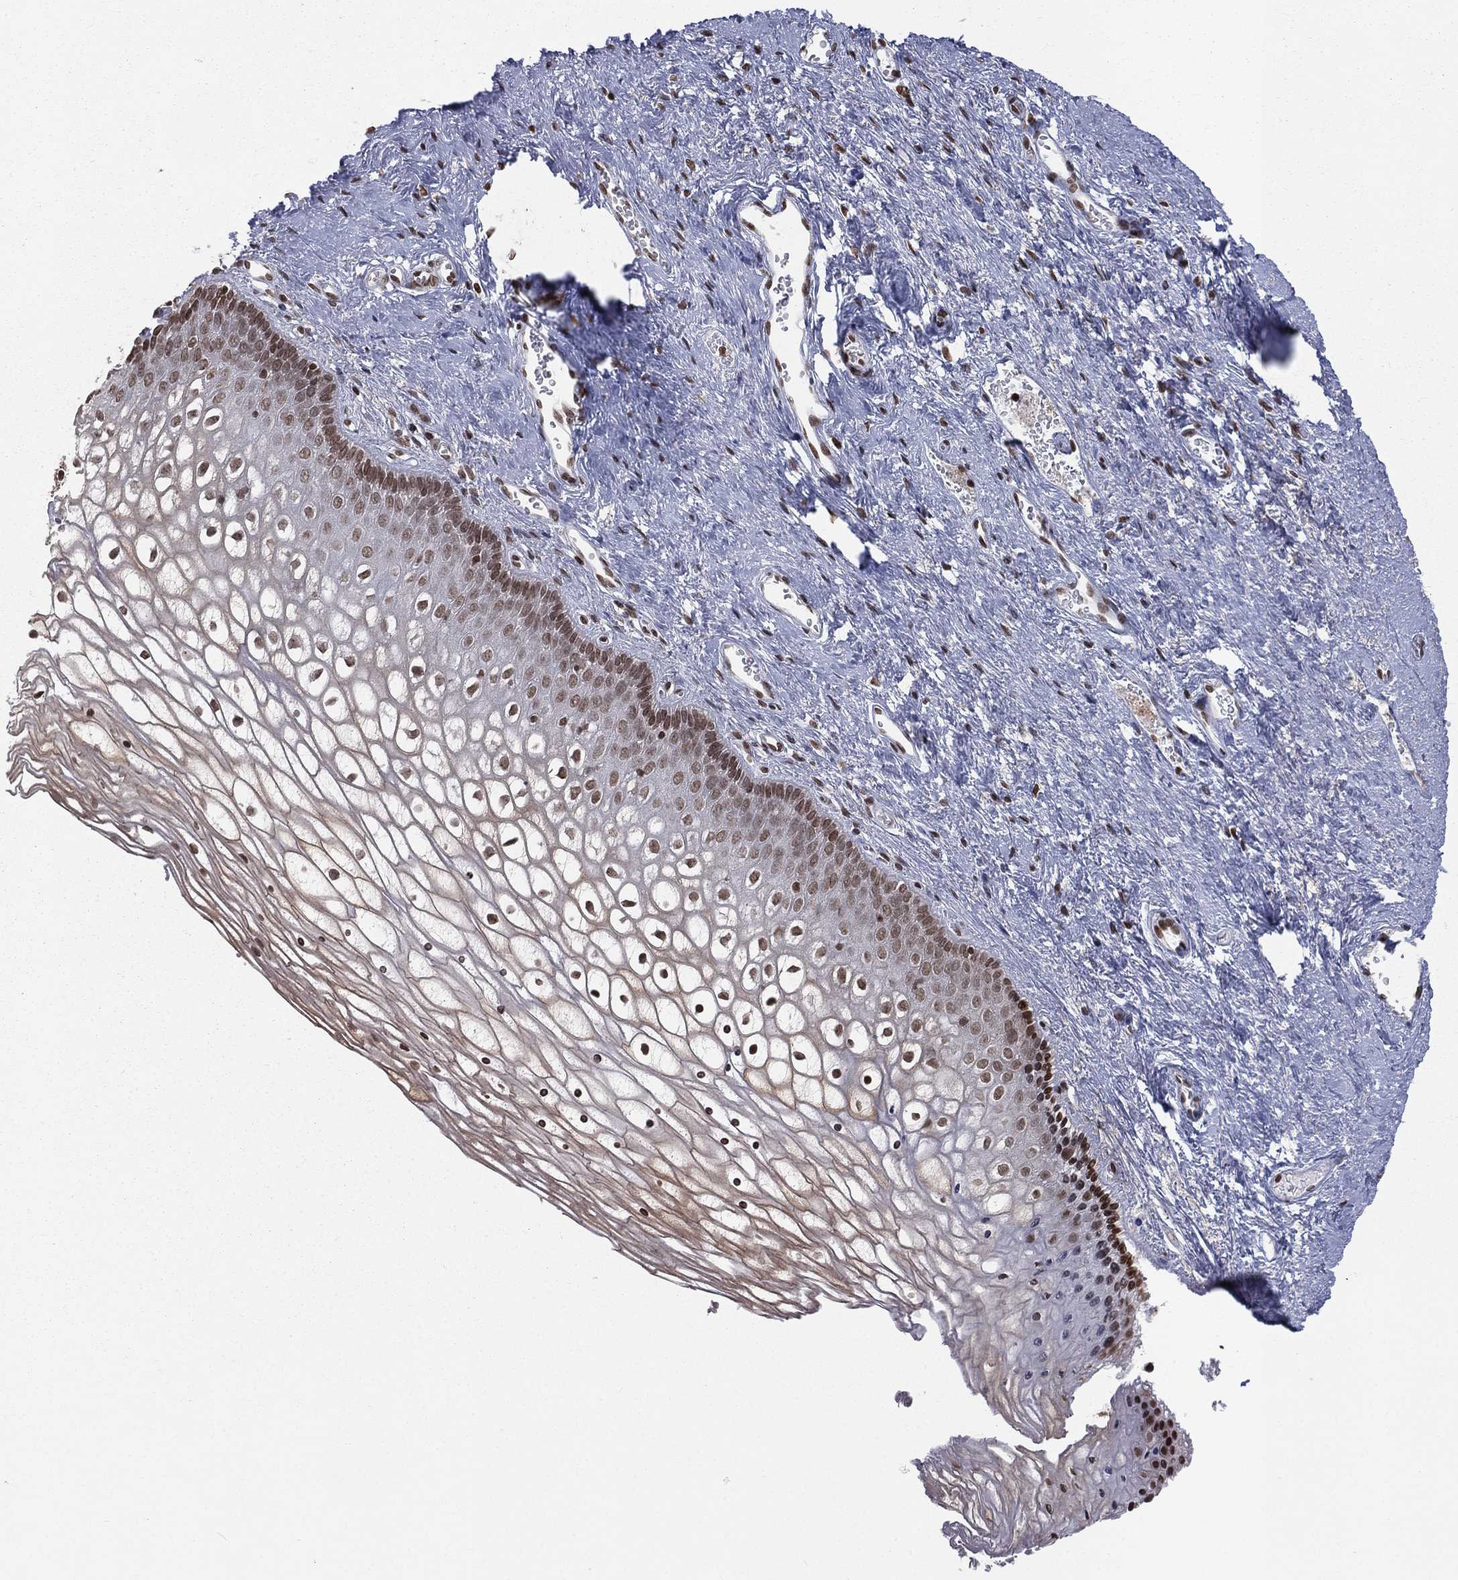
{"staining": {"intensity": "strong", "quantity": "<25%", "location": "nuclear"}, "tissue": "vagina", "cell_type": "Squamous epithelial cells", "image_type": "normal", "snomed": [{"axis": "morphology", "description": "Normal tissue, NOS"}, {"axis": "topography", "description": "Vagina"}], "caption": "Immunohistochemistry staining of normal vagina, which shows medium levels of strong nuclear expression in approximately <25% of squamous epithelial cells indicating strong nuclear protein expression. The staining was performed using DAB (brown) for protein detection and nuclei were counterstained in hematoxylin (blue).", "gene": "RFX7", "patient": {"sex": "female", "age": 32}}